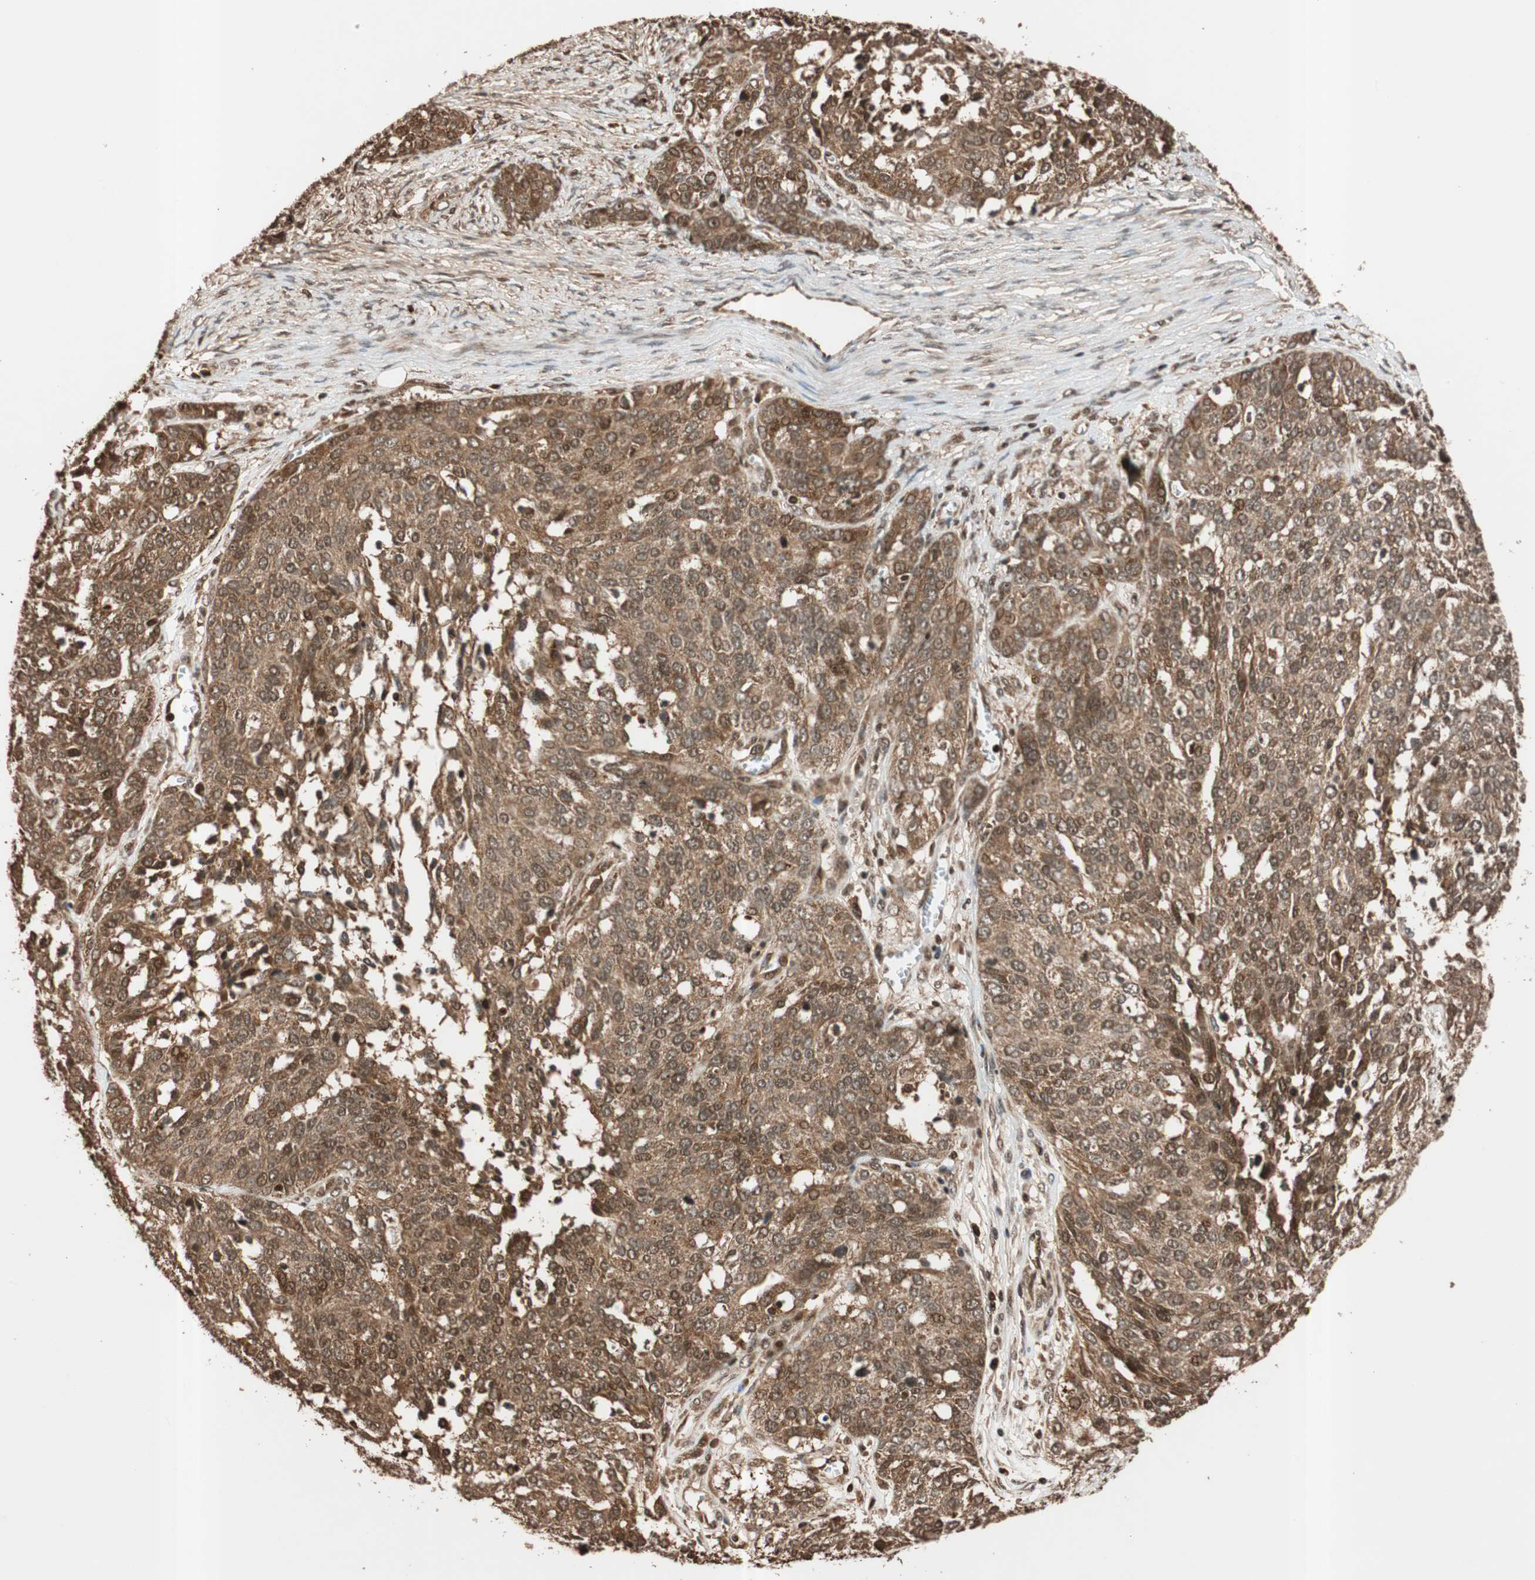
{"staining": {"intensity": "moderate", "quantity": ">75%", "location": "cytoplasmic/membranous"}, "tissue": "ovarian cancer", "cell_type": "Tumor cells", "image_type": "cancer", "snomed": [{"axis": "morphology", "description": "Cystadenocarcinoma, serous, NOS"}, {"axis": "topography", "description": "Ovary"}], "caption": "Human ovarian serous cystadenocarcinoma stained with a brown dye reveals moderate cytoplasmic/membranous positive staining in approximately >75% of tumor cells.", "gene": "ALKBH5", "patient": {"sex": "female", "age": 44}}